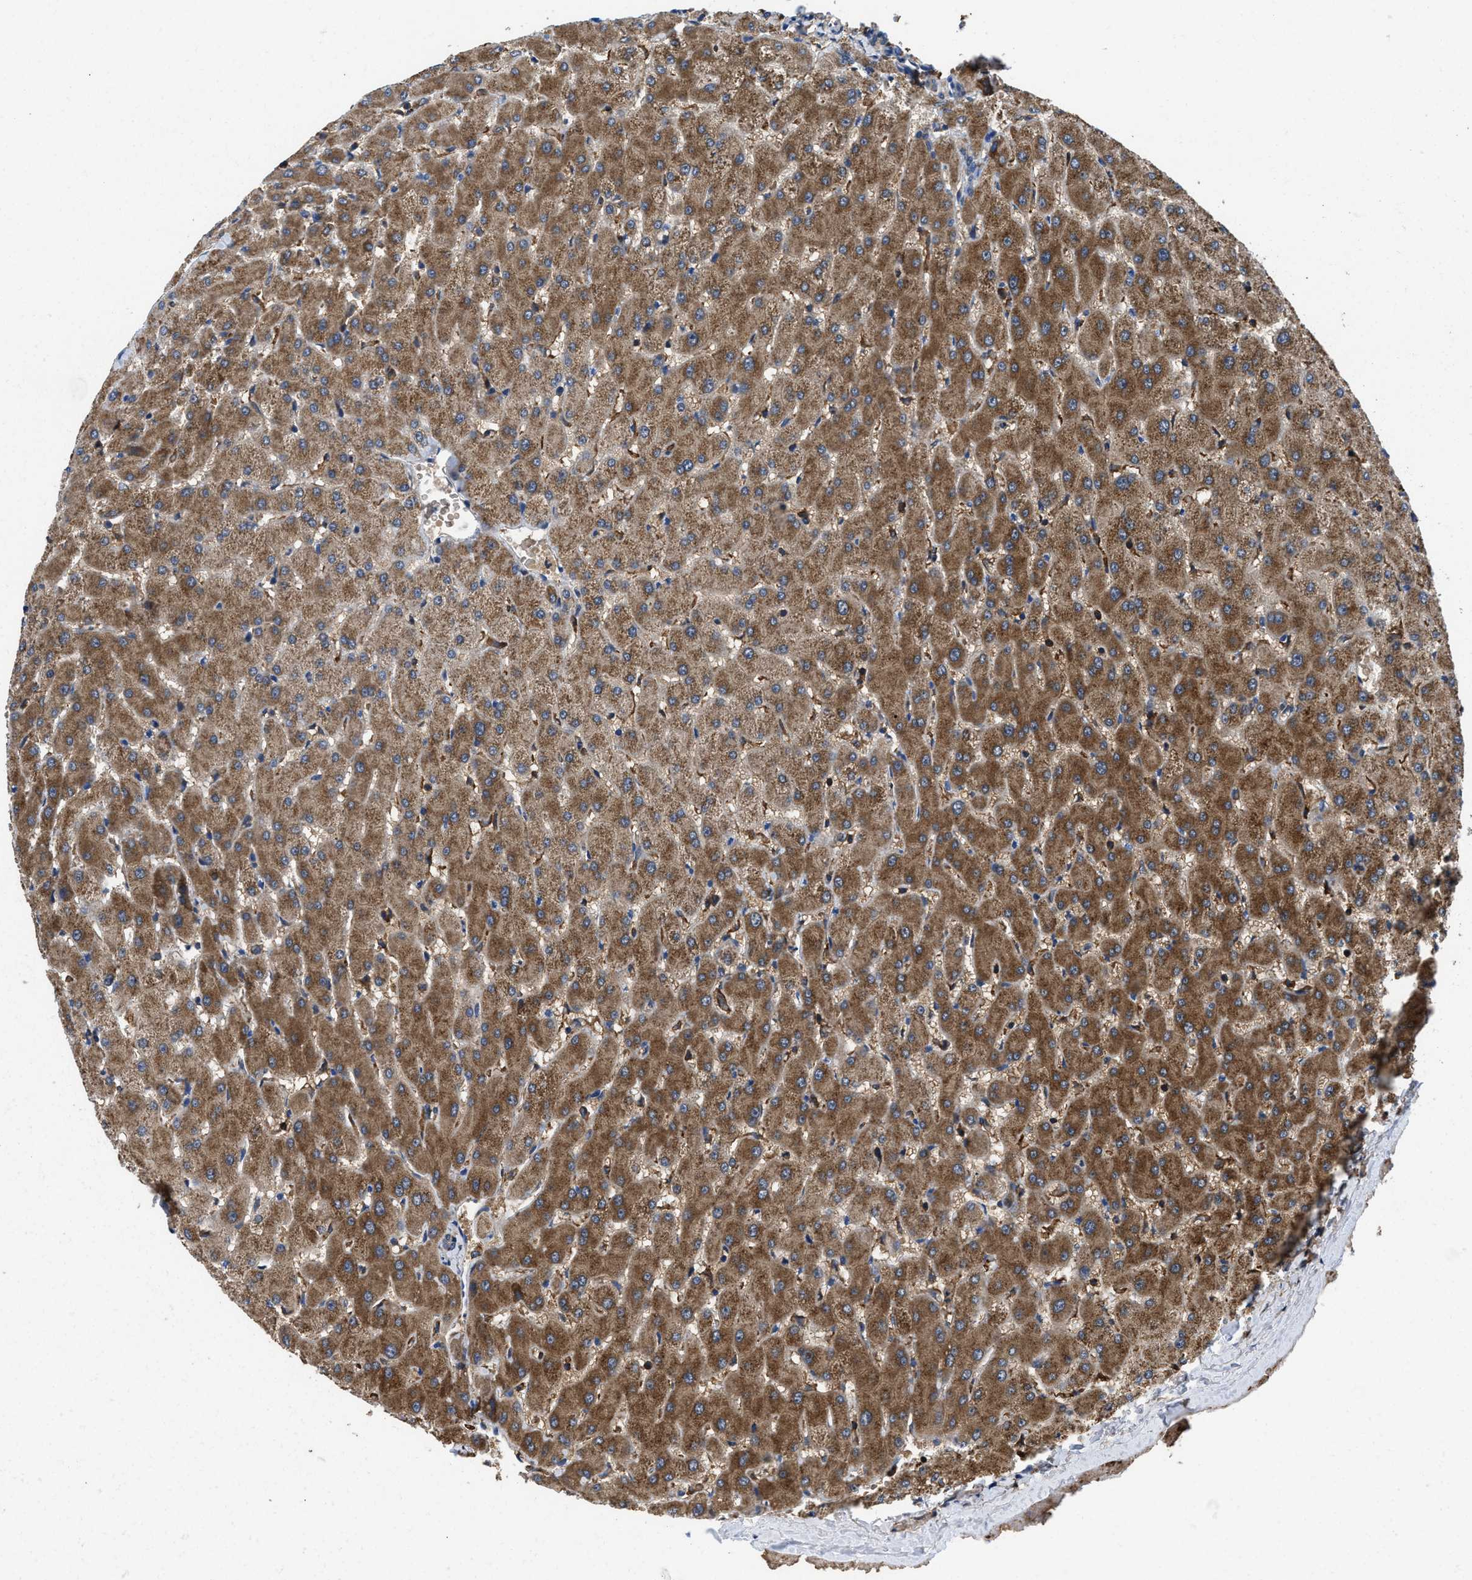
{"staining": {"intensity": "weak", "quantity": "25%-75%", "location": "cytoplasmic/membranous"}, "tissue": "liver", "cell_type": "Cholangiocytes", "image_type": "normal", "snomed": [{"axis": "morphology", "description": "Normal tissue, NOS"}, {"axis": "topography", "description": "Liver"}], "caption": "Brown immunohistochemical staining in unremarkable liver exhibits weak cytoplasmic/membranous staining in about 25%-75% of cholangiocytes. The staining was performed using DAB to visualize the protein expression in brown, while the nuclei were stained in blue with hematoxylin (Magnification: 20x).", "gene": "LINGO2", "patient": {"sex": "female", "age": 63}}